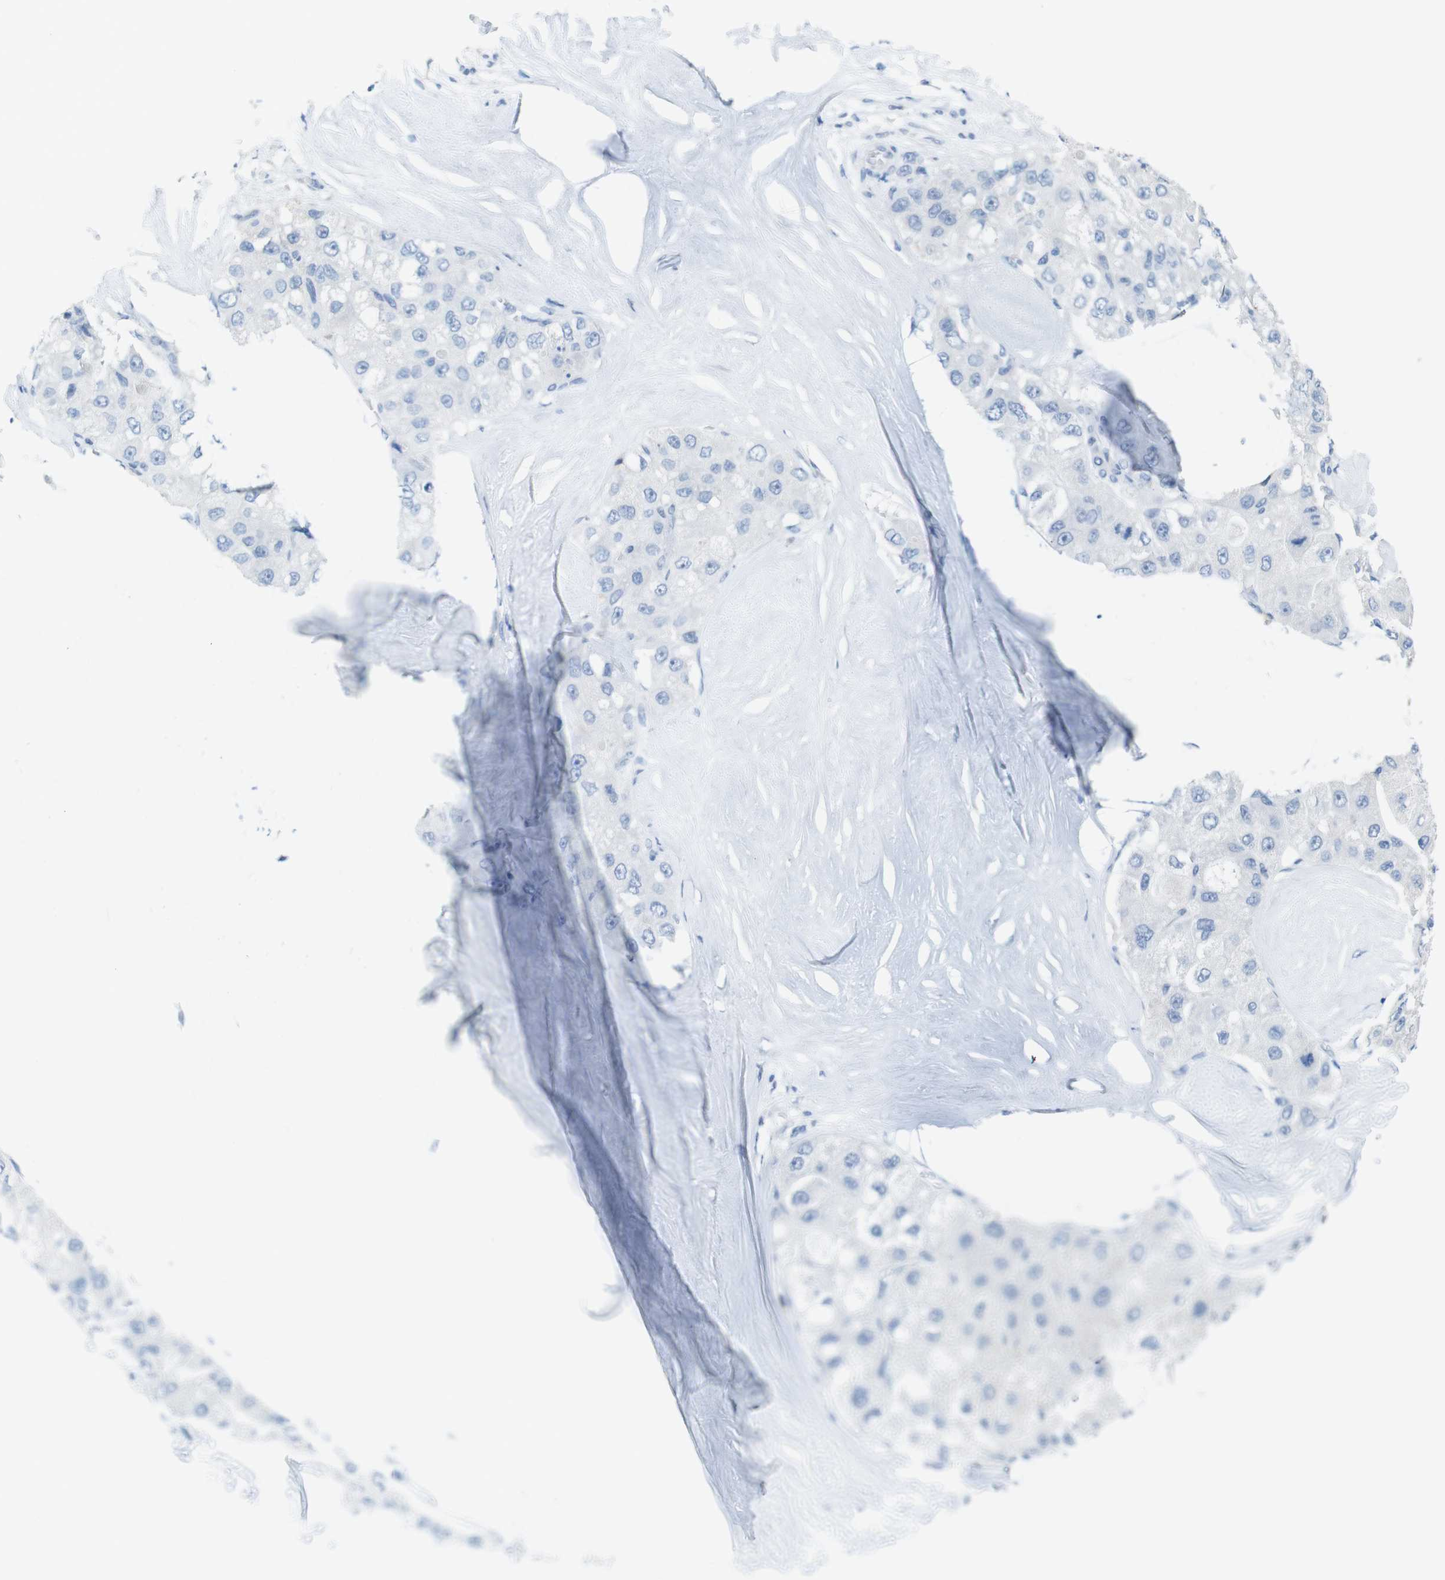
{"staining": {"intensity": "negative", "quantity": "none", "location": "none"}, "tissue": "liver cancer", "cell_type": "Tumor cells", "image_type": "cancer", "snomed": [{"axis": "morphology", "description": "Carcinoma, Hepatocellular, NOS"}, {"axis": "topography", "description": "Liver"}], "caption": "Liver cancer was stained to show a protein in brown. There is no significant expression in tumor cells.", "gene": "OPN1SW", "patient": {"sex": "male", "age": 80}}